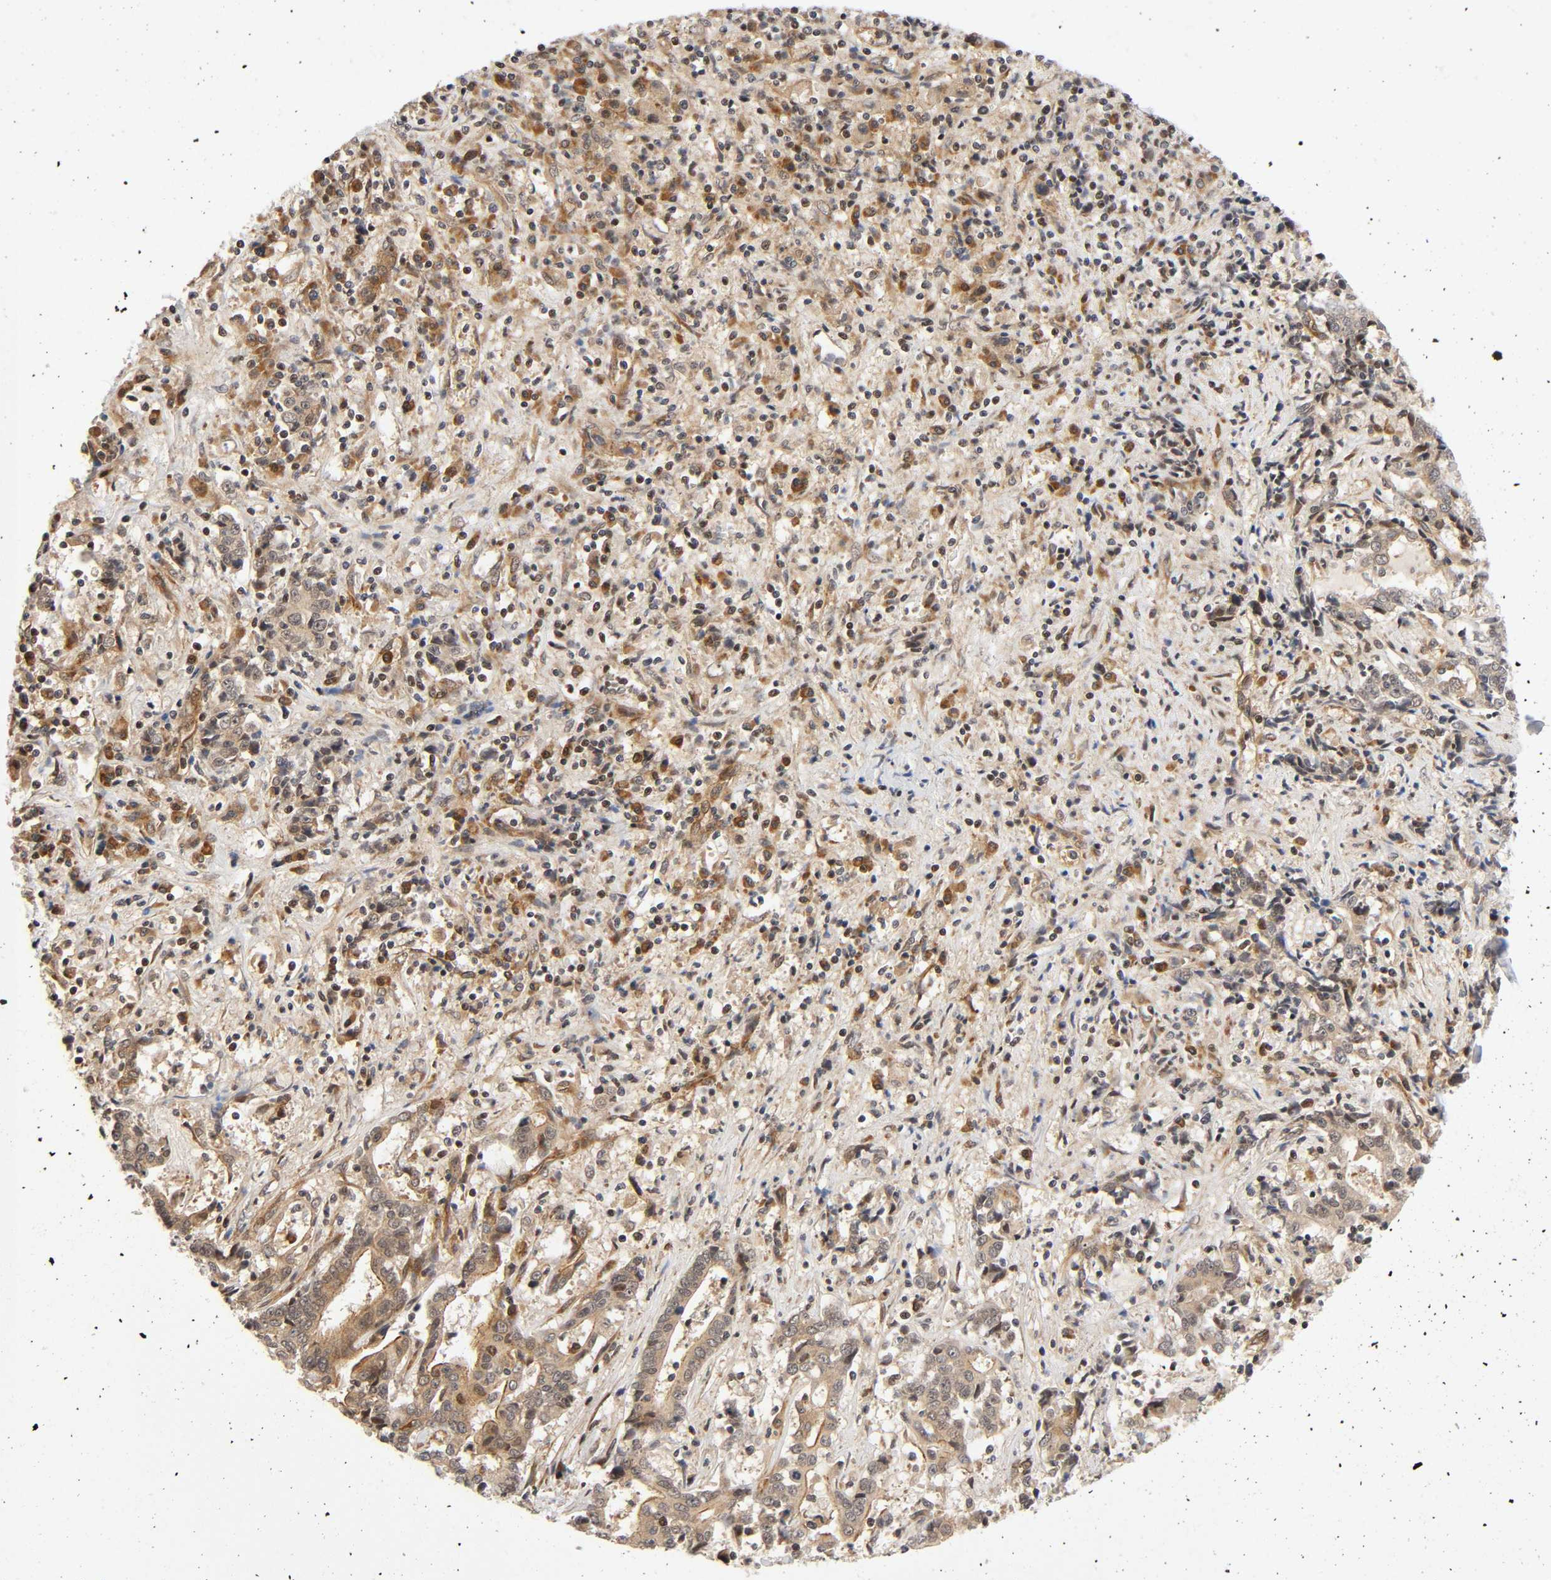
{"staining": {"intensity": "weak", "quantity": ">75%", "location": "cytoplasmic/membranous,nuclear"}, "tissue": "liver cancer", "cell_type": "Tumor cells", "image_type": "cancer", "snomed": [{"axis": "morphology", "description": "Cholangiocarcinoma"}, {"axis": "topography", "description": "Liver"}], "caption": "Liver cancer was stained to show a protein in brown. There is low levels of weak cytoplasmic/membranous and nuclear positivity in approximately >75% of tumor cells.", "gene": "IQCJ-SCHIP1", "patient": {"sex": "male", "age": 57}}